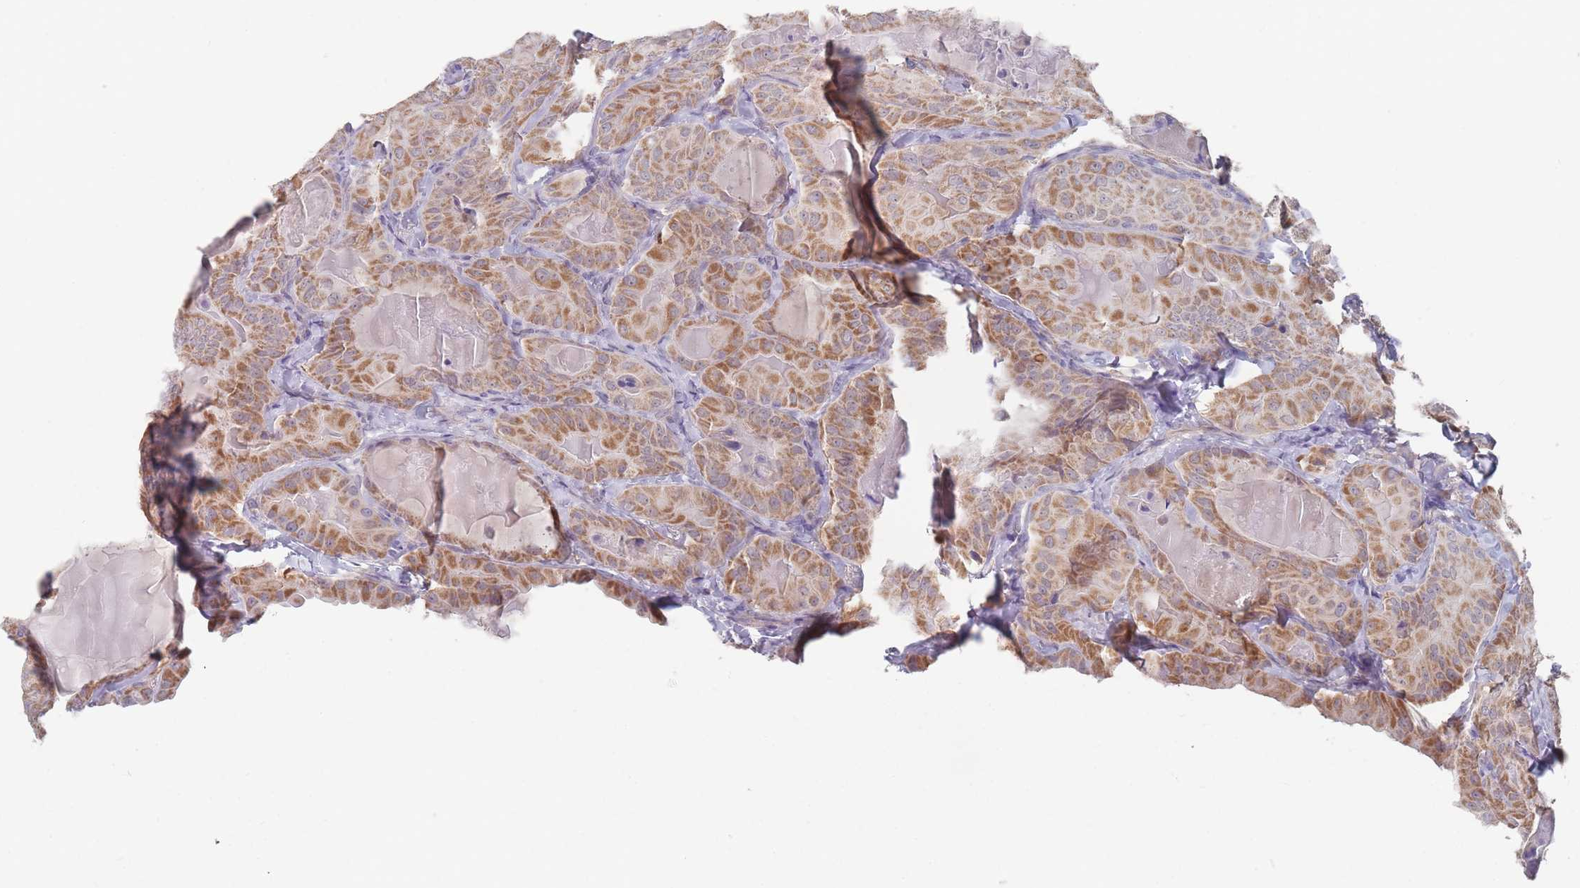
{"staining": {"intensity": "moderate", "quantity": ">75%", "location": "cytoplasmic/membranous"}, "tissue": "thyroid cancer", "cell_type": "Tumor cells", "image_type": "cancer", "snomed": [{"axis": "morphology", "description": "Papillary adenocarcinoma, NOS"}, {"axis": "topography", "description": "Thyroid gland"}], "caption": "DAB (3,3'-diaminobenzidine) immunohistochemical staining of human papillary adenocarcinoma (thyroid) shows moderate cytoplasmic/membranous protein expression in about >75% of tumor cells.", "gene": "PEX7", "patient": {"sex": "female", "age": 68}}